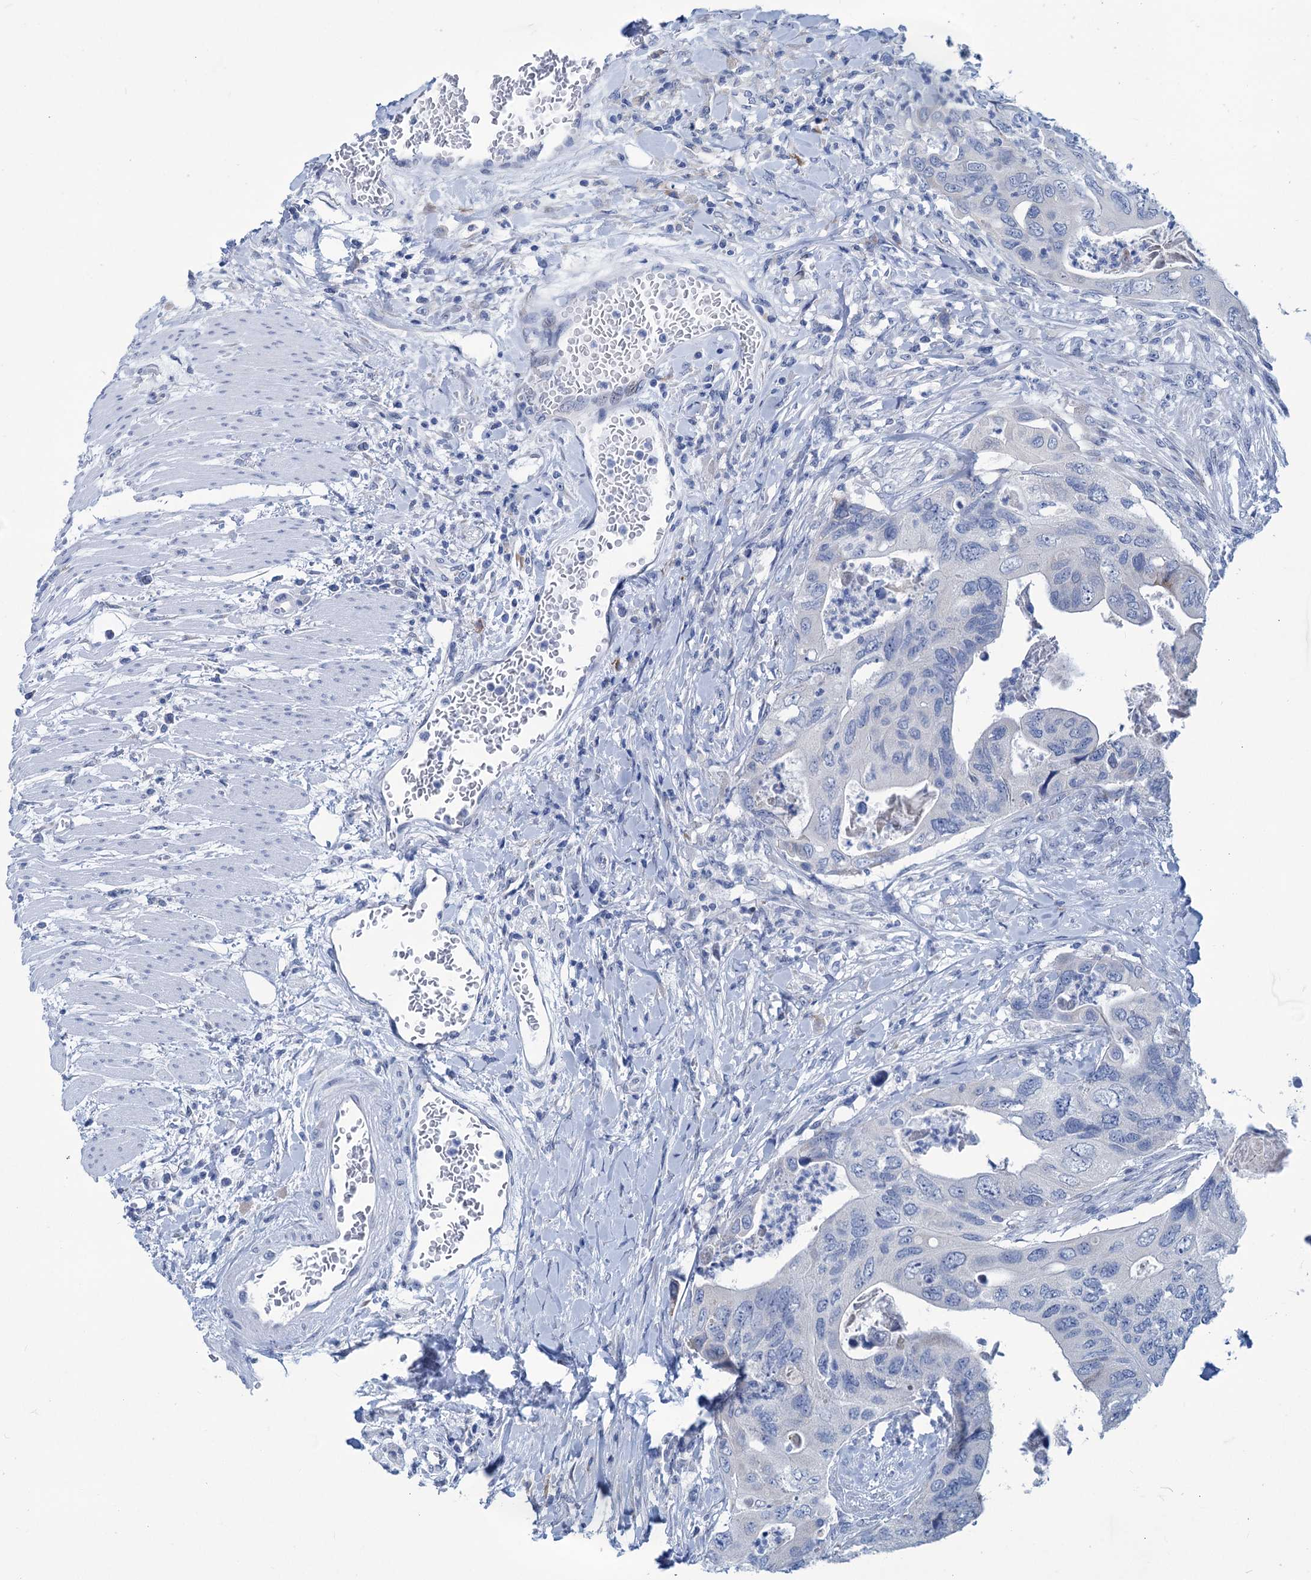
{"staining": {"intensity": "negative", "quantity": "none", "location": "none"}, "tissue": "colorectal cancer", "cell_type": "Tumor cells", "image_type": "cancer", "snomed": [{"axis": "morphology", "description": "Adenocarcinoma, NOS"}, {"axis": "topography", "description": "Rectum"}], "caption": "Colorectal cancer (adenocarcinoma) was stained to show a protein in brown. There is no significant positivity in tumor cells. Nuclei are stained in blue.", "gene": "NEU3", "patient": {"sex": "male", "age": 63}}